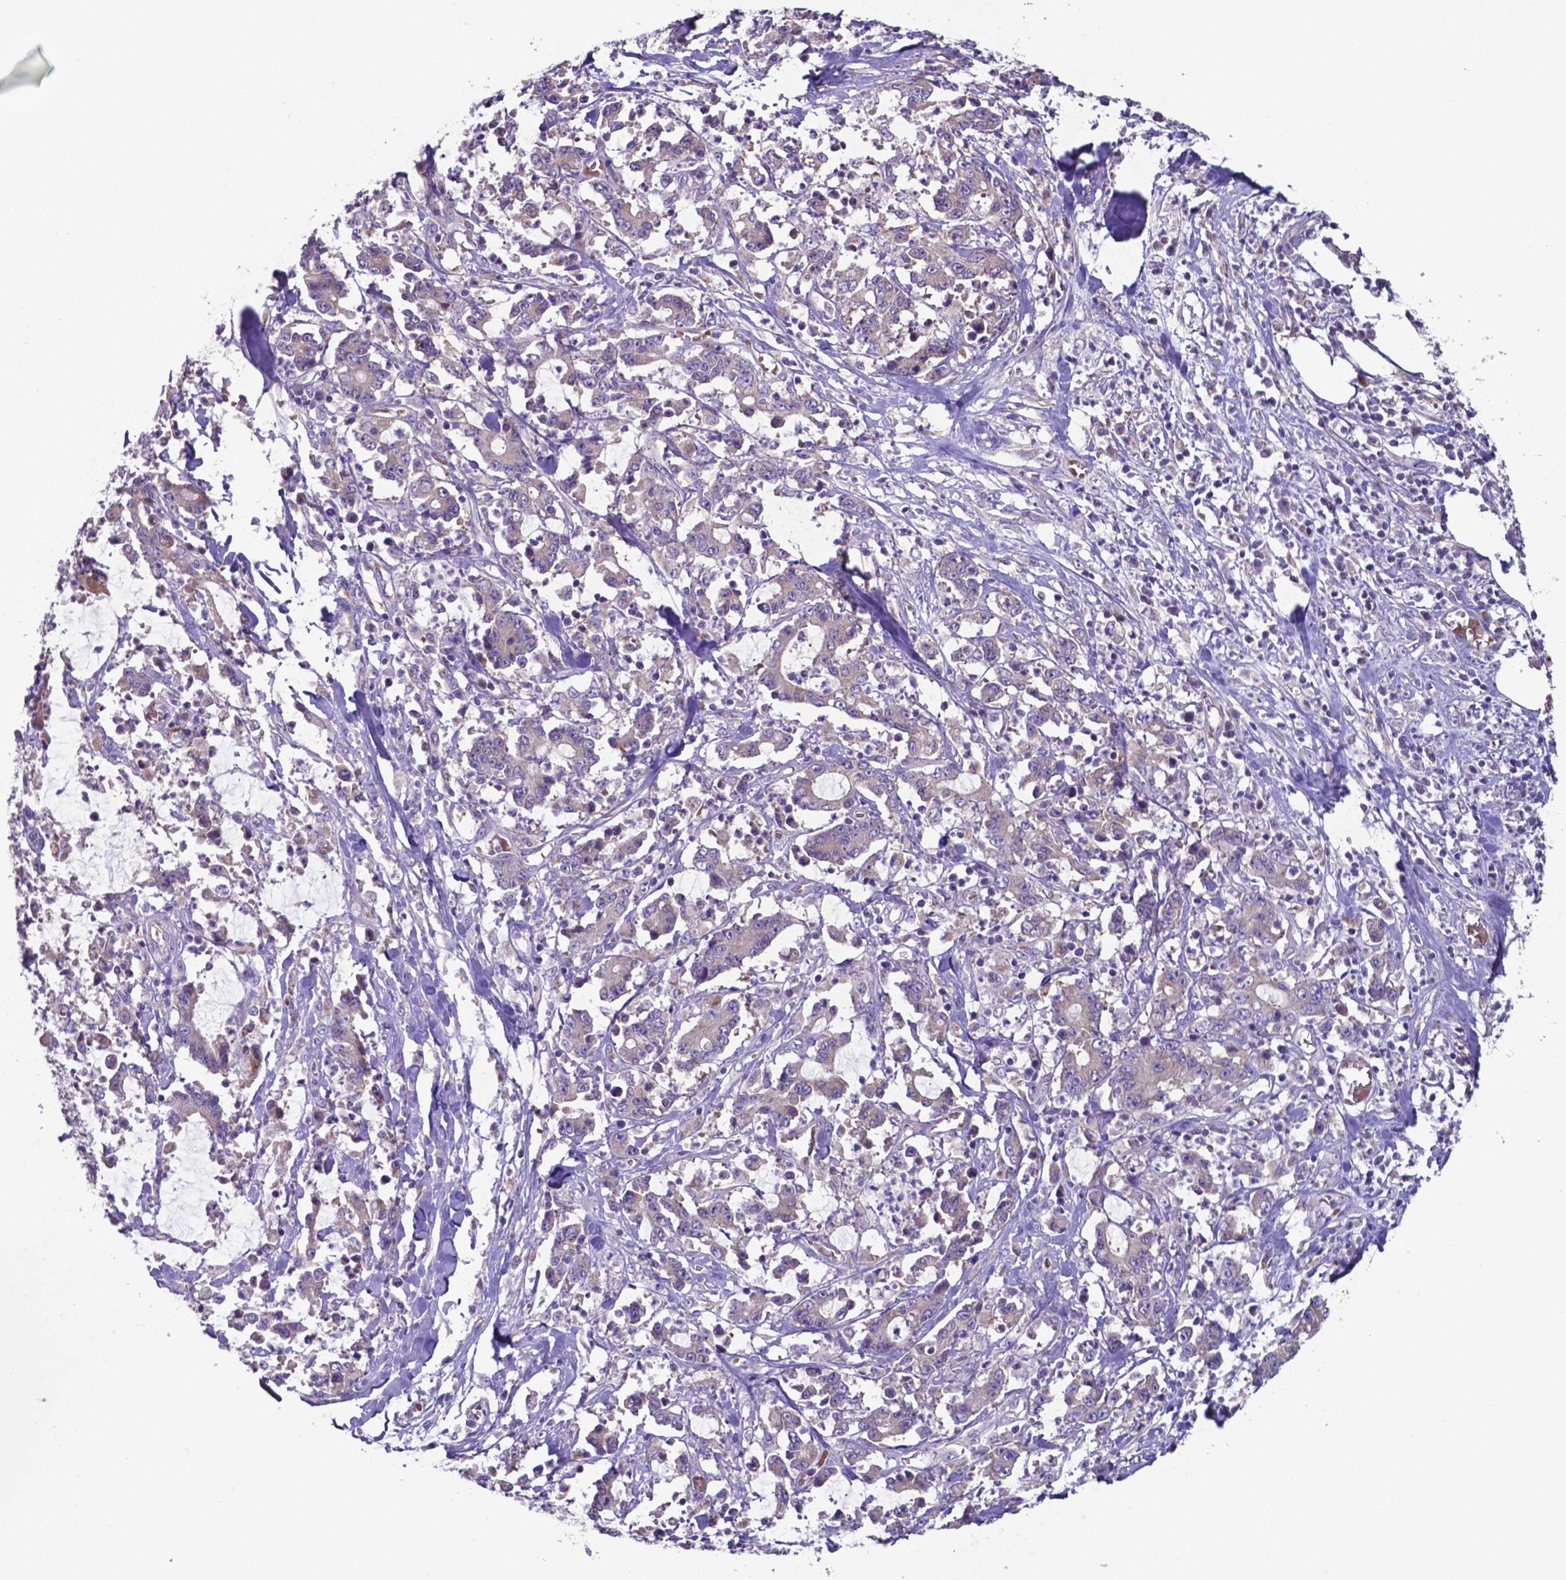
{"staining": {"intensity": "negative", "quantity": "none", "location": "none"}, "tissue": "stomach cancer", "cell_type": "Tumor cells", "image_type": "cancer", "snomed": [{"axis": "morphology", "description": "Adenocarcinoma, NOS"}, {"axis": "topography", "description": "Stomach, upper"}], "caption": "DAB immunohistochemical staining of human stomach adenocarcinoma reveals no significant staining in tumor cells.", "gene": "TYRO3", "patient": {"sex": "male", "age": 68}}